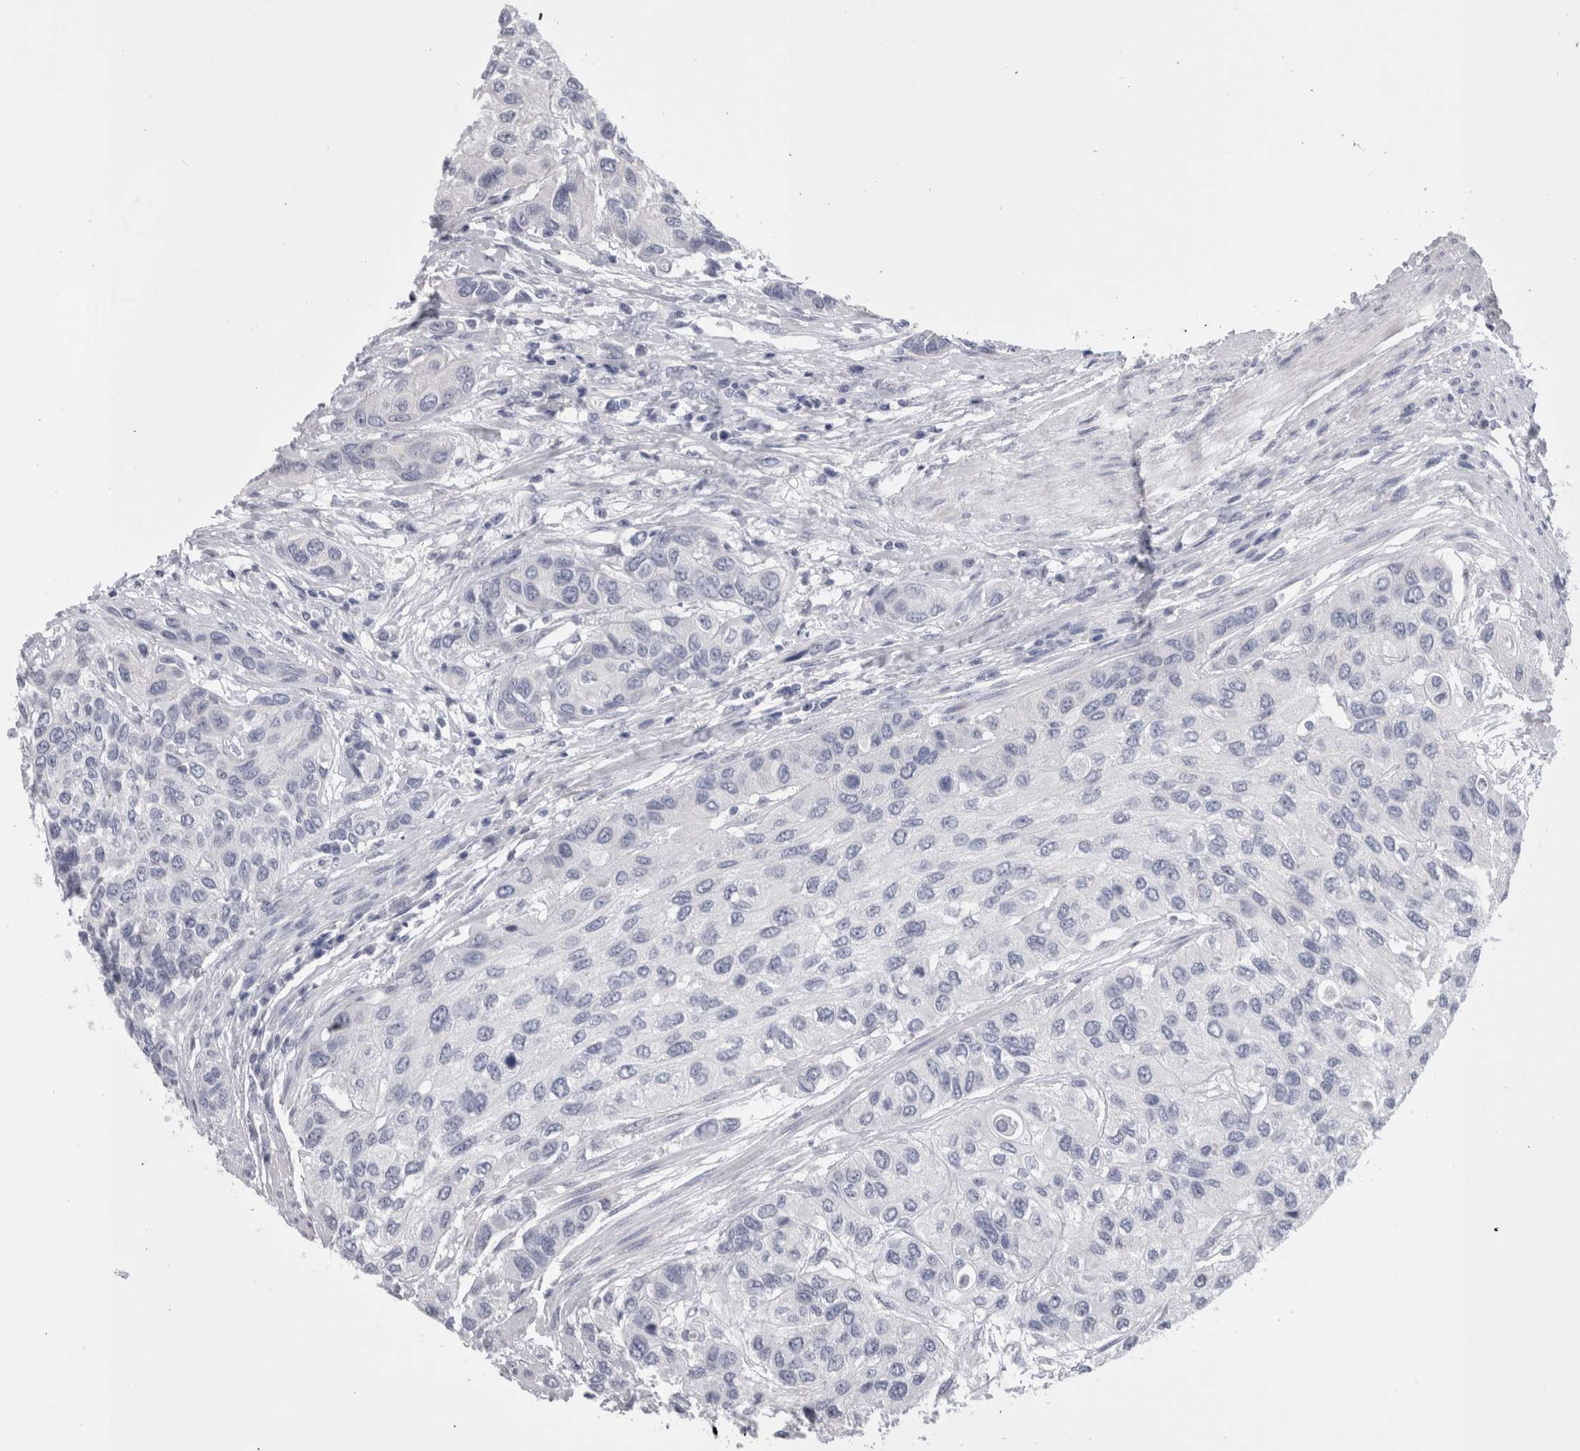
{"staining": {"intensity": "negative", "quantity": "none", "location": "none"}, "tissue": "urothelial cancer", "cell_type": "Tumor cells", "image_type": "cancer", "snomed": [{"axis": "morphology", "description": "Urothelial carcinoma, High grade"}, {"axis": "topography", "description": "Urinary bladder"}], "caption": "Urothelial cancer stained for a protein using IHC shows no positivity tumor cells.", "gene": "PWP2", "patient": {"sex": "female", "age": 56}}